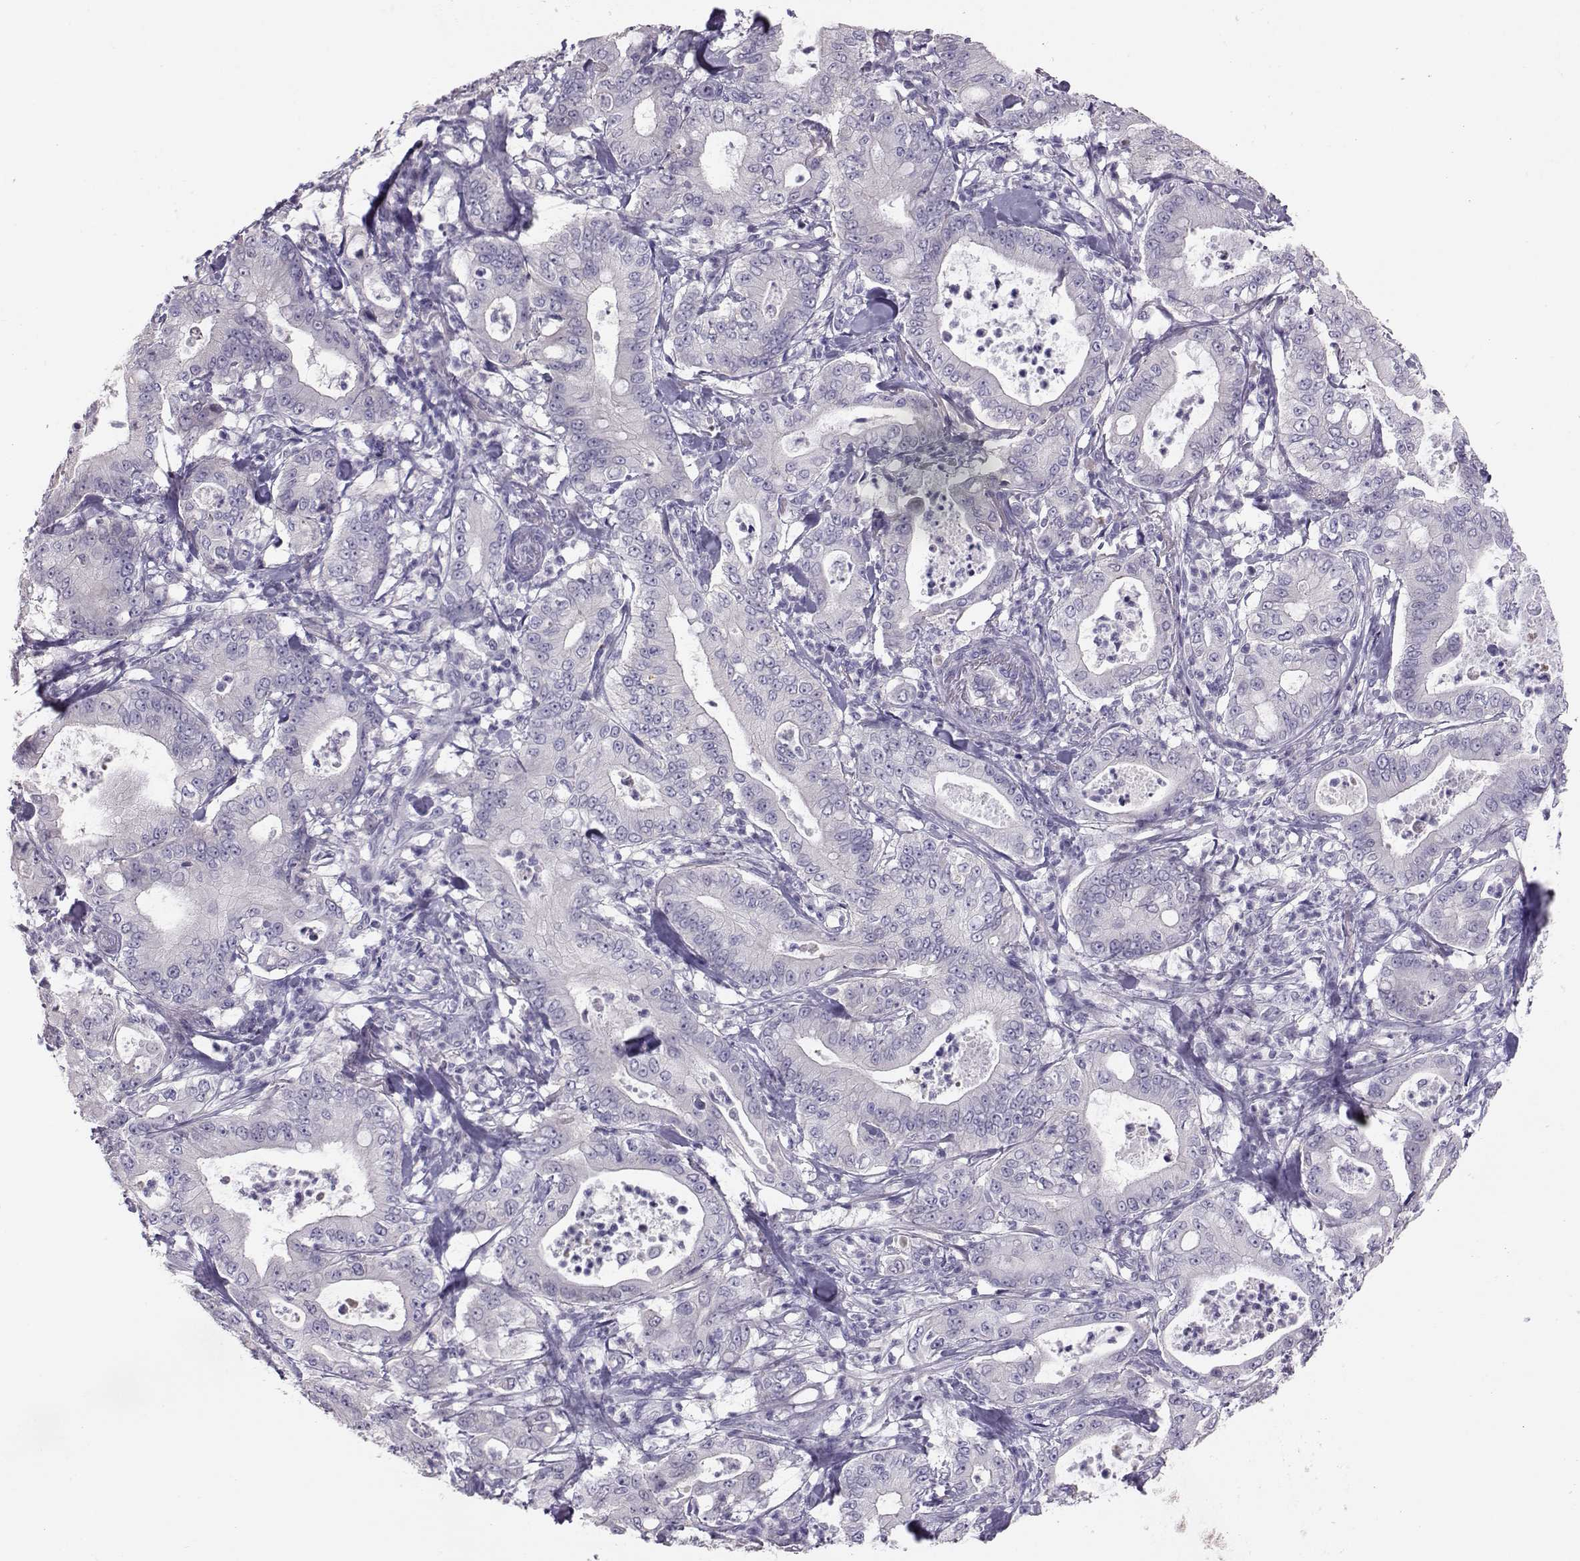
{"staining": {"intensity": "negative", "quantity": "none", "location": "none"}, "tissue": "pancreatic cancer", "cell_type": "Tumor cells", "image_type": "cancer", "snomed": [{"axis": "morphology", "description": "Adenocarcinoma, NOS"}, {"axis": "topography", "description": "Pancreas"}], "caption": "Micrograph shows no protein positivity in tumor cells of adenocarcinoma (pancreatic) tissue.", "gene": "DNAAF1", "patient": {"sex": "male", "age": 71}}